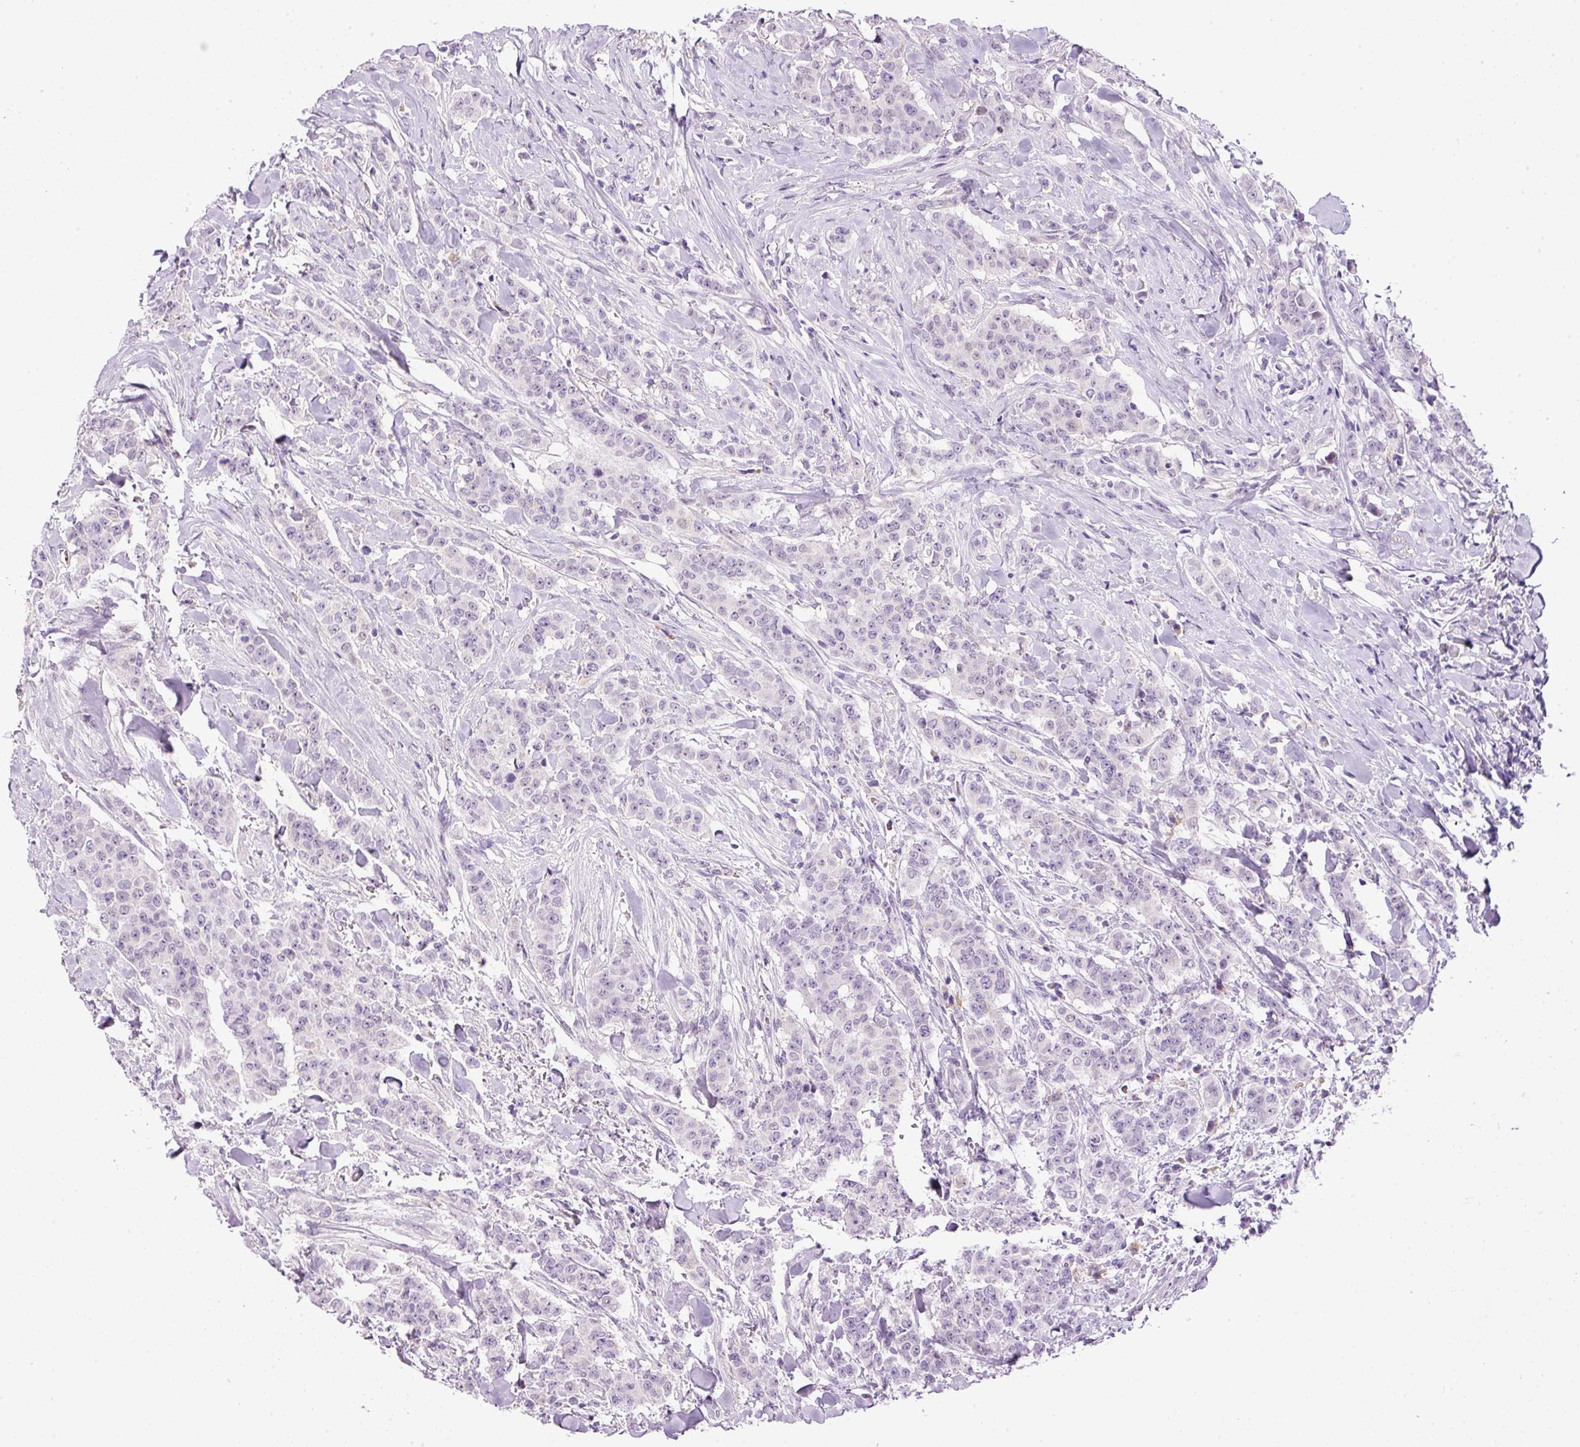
{"staining": {"intensity": "negative", "quantity": "none", "location": "none"}, "tissue": "breast cancer", "cell_type": "Tumor cells", "image_type": "cancer", "snomed": [{"axis": "morphology", "description": "Duct carcinoma"}, {"axis": "topography", "description": "Breast"}], "caption": "An image of breast cancer (intraductal carcinoma) stained for a protein exhibits no brown staining in tumor cells.", "gene": "SRC", "patient": {"sex": "female", "age": 40}}